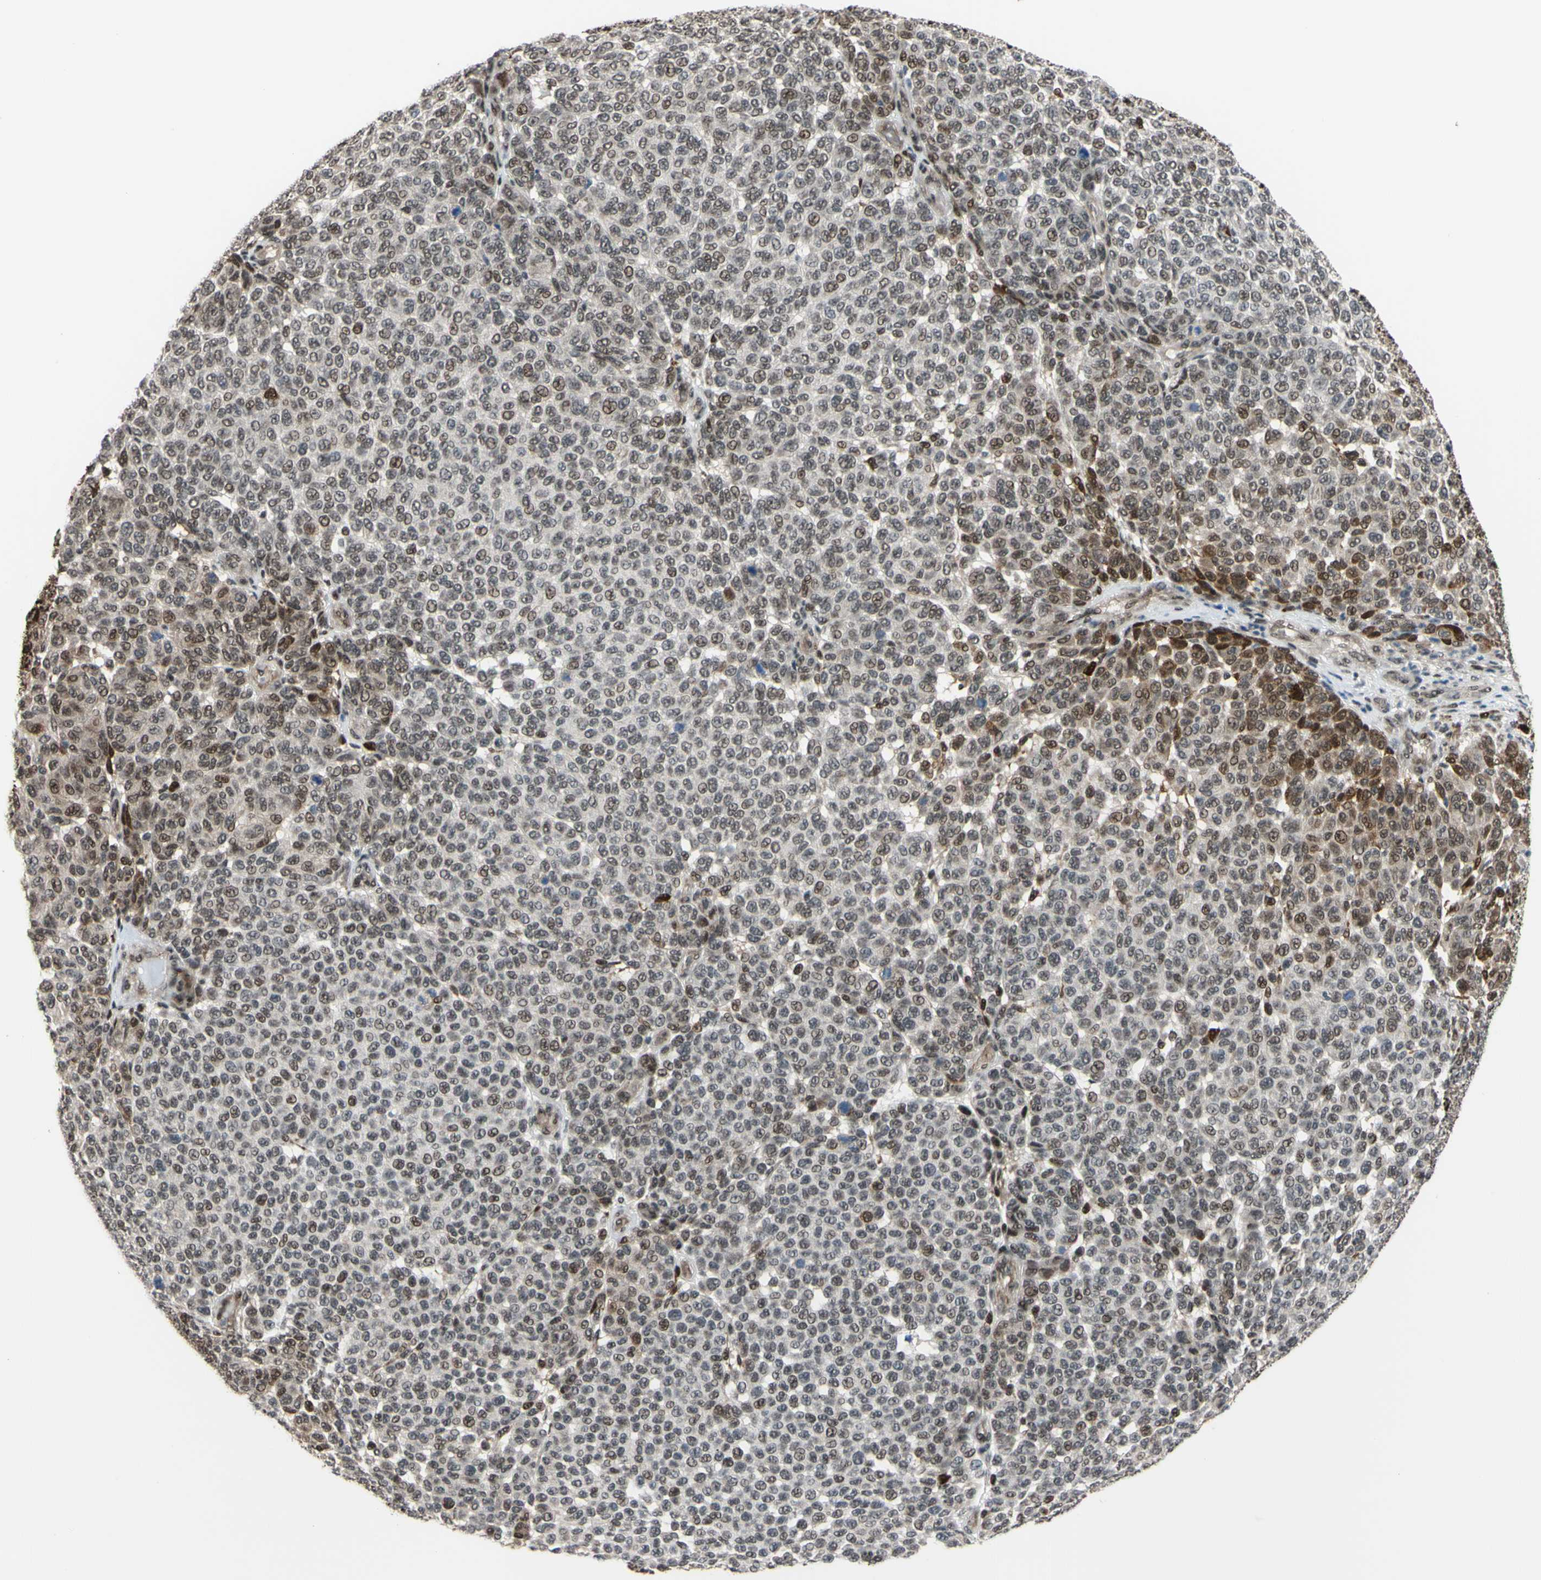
{"staining": {"intensity": "moderate", "quantity": ">75%", "location": "nuclear"}, "tissue": "melanoma", "cell_type": "Tumor cells", "image_type": "cancer", "snomed": [{"axis": "morphology", "description": "Malignant melanoma, NOS"}, {"axis": "topography", "description": "Skin"}], "caption": "There is medium levels of moderate nuclear staining in tumor cells of melanoma, as demonstrated by immunohistochemical staining (brown color).", "gene": "THAP12", "patient": {"sex": "male", "age": 59}}